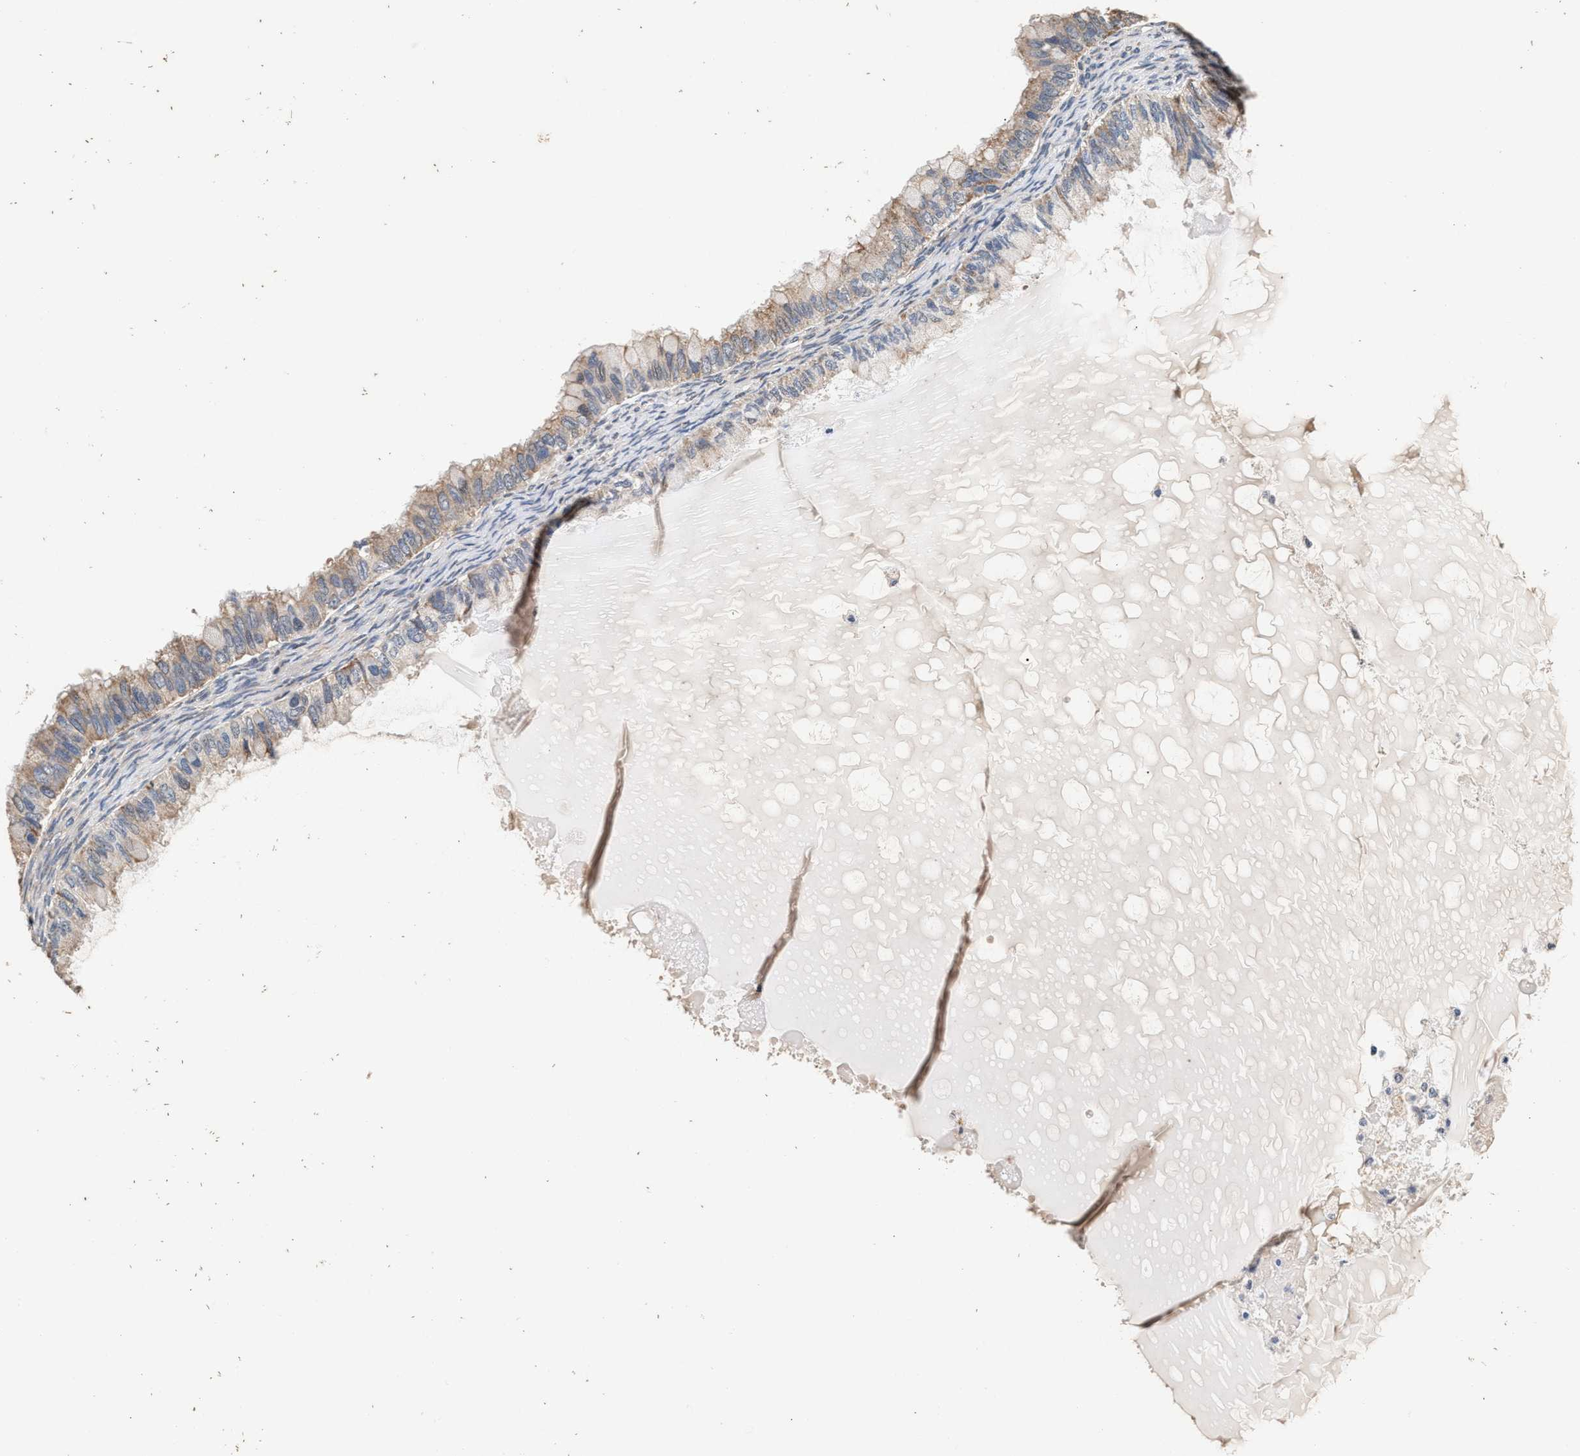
{"staining": {"intensity": "weak", "quantity": ">75%", "location": "cytoplasmic/membranous"}, "tissue": "ovarian cancer", "cell_type": "Tumor cells", "image_type": "cancer", "snomed": [{"axis": "morphology", "description": "Cystadenocarcinoma, mucinous, NOS"}, {"axis": "topography", "description": "Ovary"}], "caption": "Immunohistochemical staining of human ovarian mucinous cystadenocarcinoma demonstrates low levels of weak cytoplasmic/membranous protein positivity in about >75% of tumor cells. The staining is performed using DAB (3,3'-diaminobenzidine) brown chromogen to label protein expression. The nuclei are counter-stained blue using hematoxylin.", "gene": "PTGR3", "patient": {"sex": "female", "age": 80}}